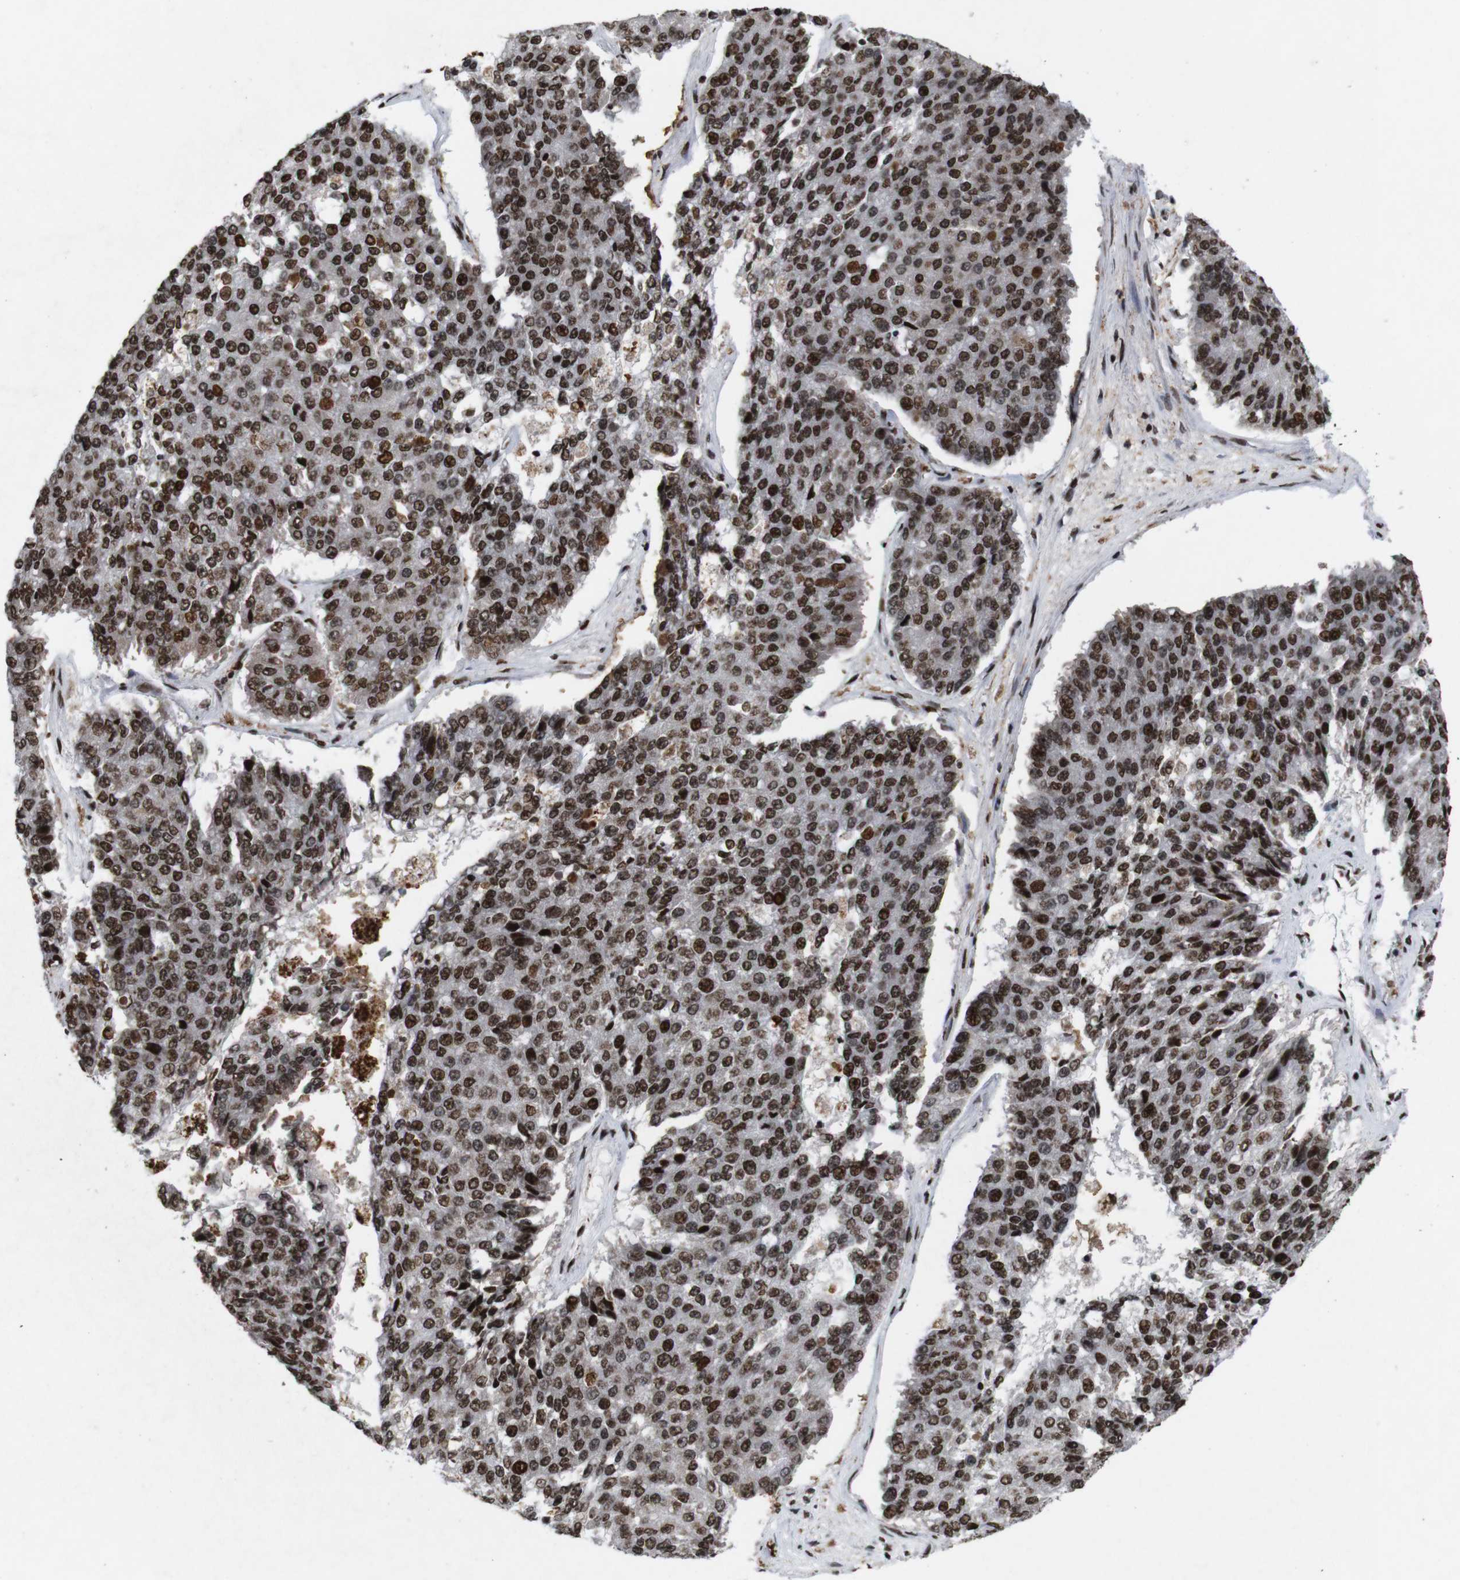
{"staining": {"intensity": "strong", "quantity": ">75%", "location": "nuclear"}, "tissue": "pancreatic cancer", "cell_type": "Tumor cells", "image_type": "cancer", "snomed": [{"axis": "morphology", "description": "Adenocarcinoma, NOS"}, {"axis": "topography", "description": "Pancreas"}], "caption": "This histopathology image displays immunohistochemistry (IHC) staining of pancreatic adenocarcinoma, with high strong nuclear positivity in approximately >75% of tumor cells.", "gene": "MAGEH1", "patient": {"sex": "male", "age": 50}}